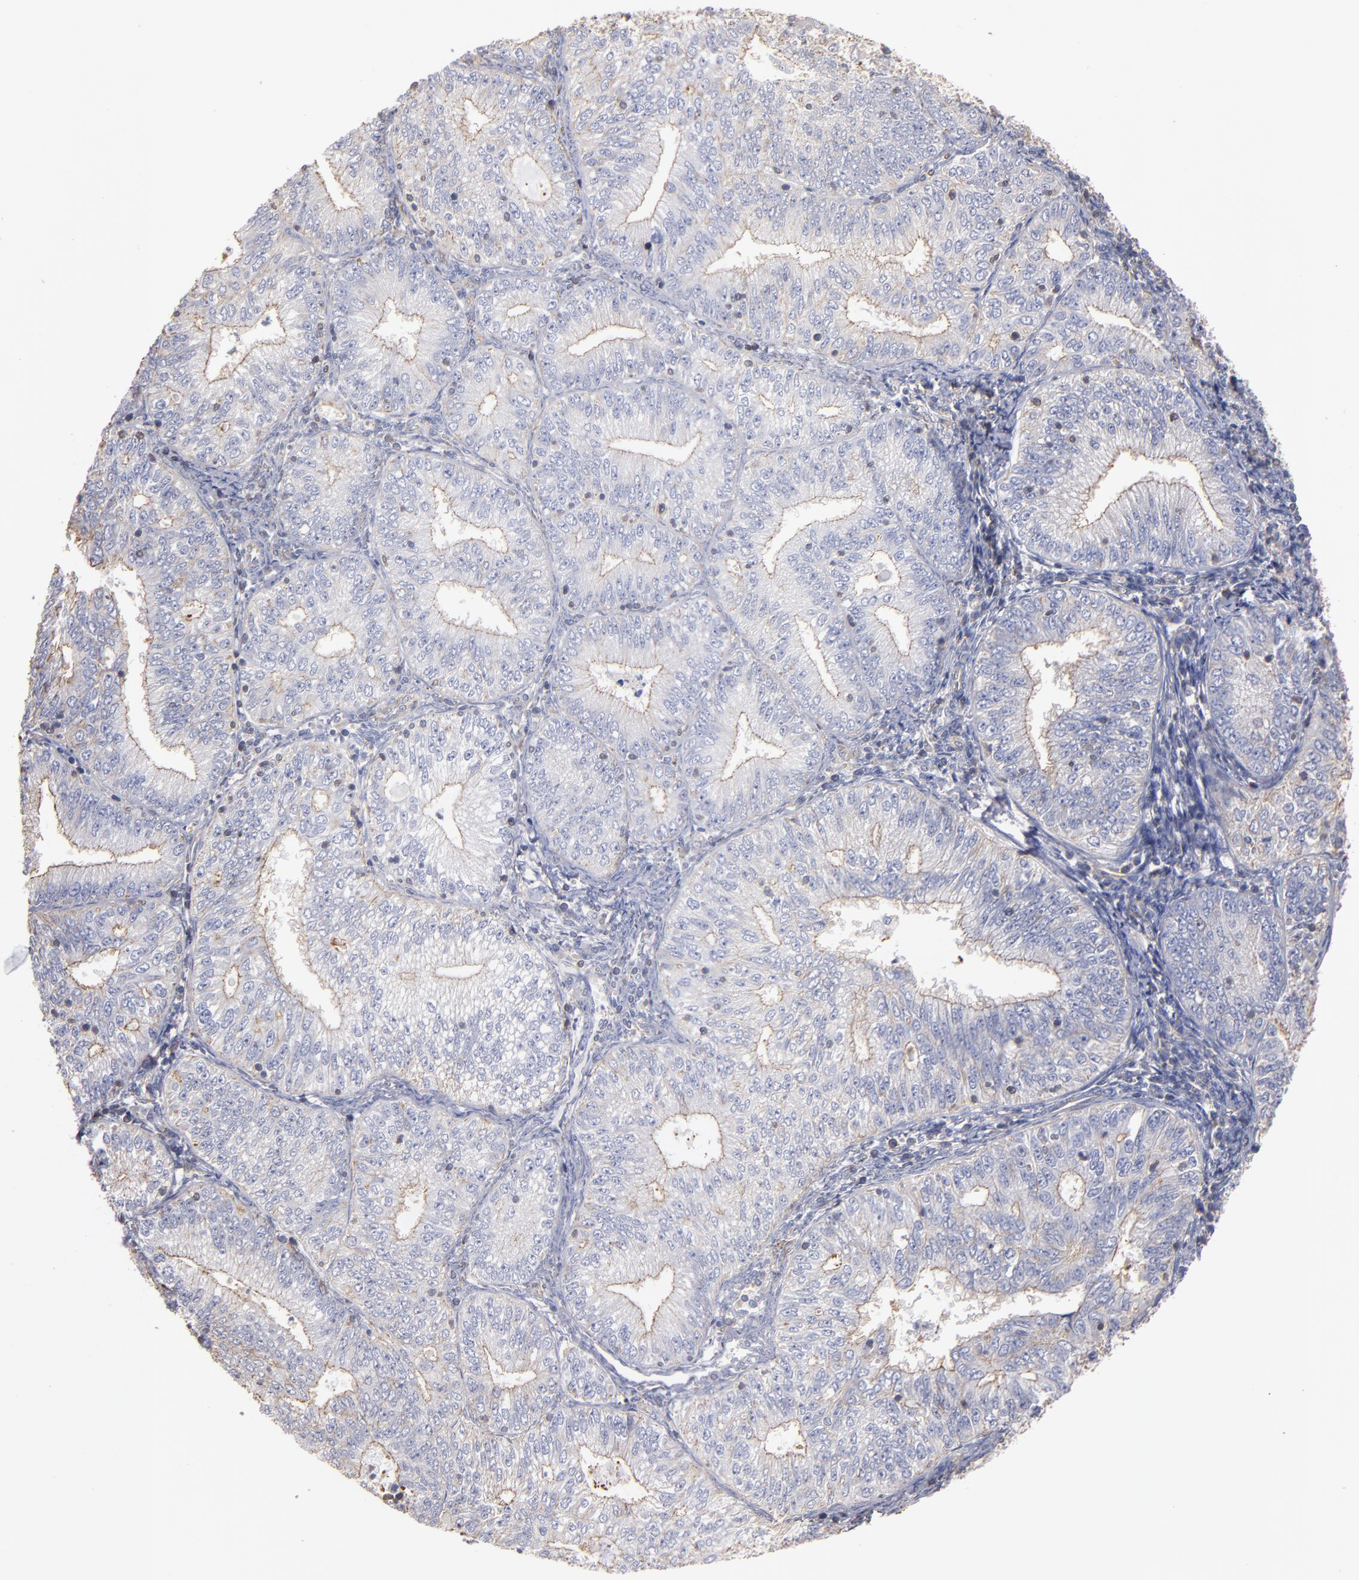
{"staining": {"intensity": "weak", "quantity": "25%-75%", "location": "cytoplasmic/membranous"}, "tissue": "endometrial cancer", "cell_type": "Tumor cells", "image_type": "cancer", "snomed": [{"axis": "morphology", "description": "Adenocarcinoma, NOS"}, {"axis": "topography", "description": "Endometrium"}], "caption": "Protein staining of endometrial adenocarcinoma tissue displays weak cytoplasmic/membranous positivity in approximately 25%-75% of tumor cells.", "gene": "ESYT2", "patient": {"sex": "female", "age": 69}}